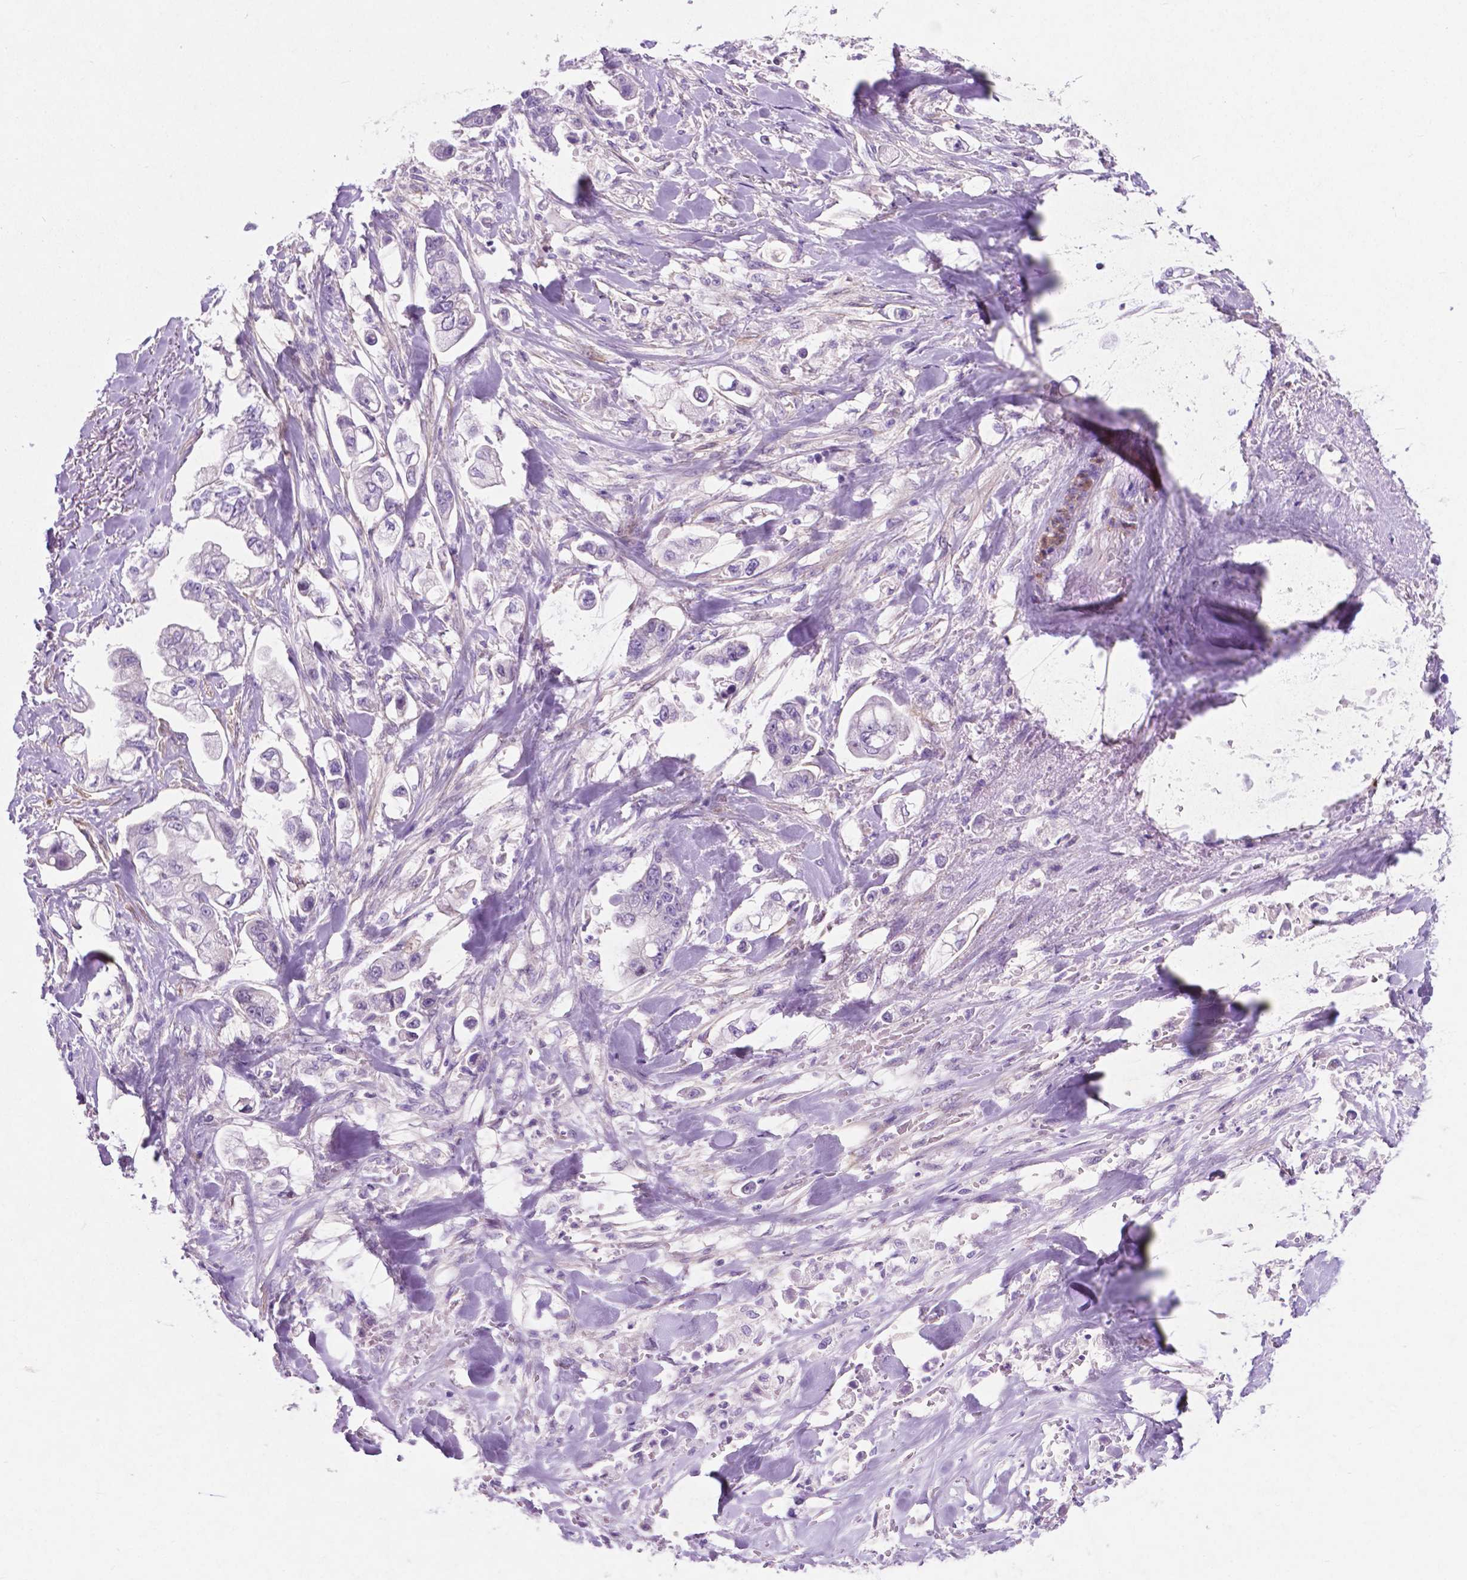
{"staining": {"intensity": "negative", "quantity": "none", "location": "none"}, "tissue": "stomach cancer", "cell_type": "Tumor cells", "image_type": "cancer", "snomed": [{"axis": "morphology", "description": "Adenocarcinoma, NOS"}, {"axis": "topography", "description": "Stomach"}], "caption": "The histopathology image demonstrates no staining of tumor cells in stomach cancer. (DAB (3,3'-diaminobenzidine) IHC with hematoxylin counter stain).", "gene": "ASPG", "patient": {"sex": "male", "age": 62}}